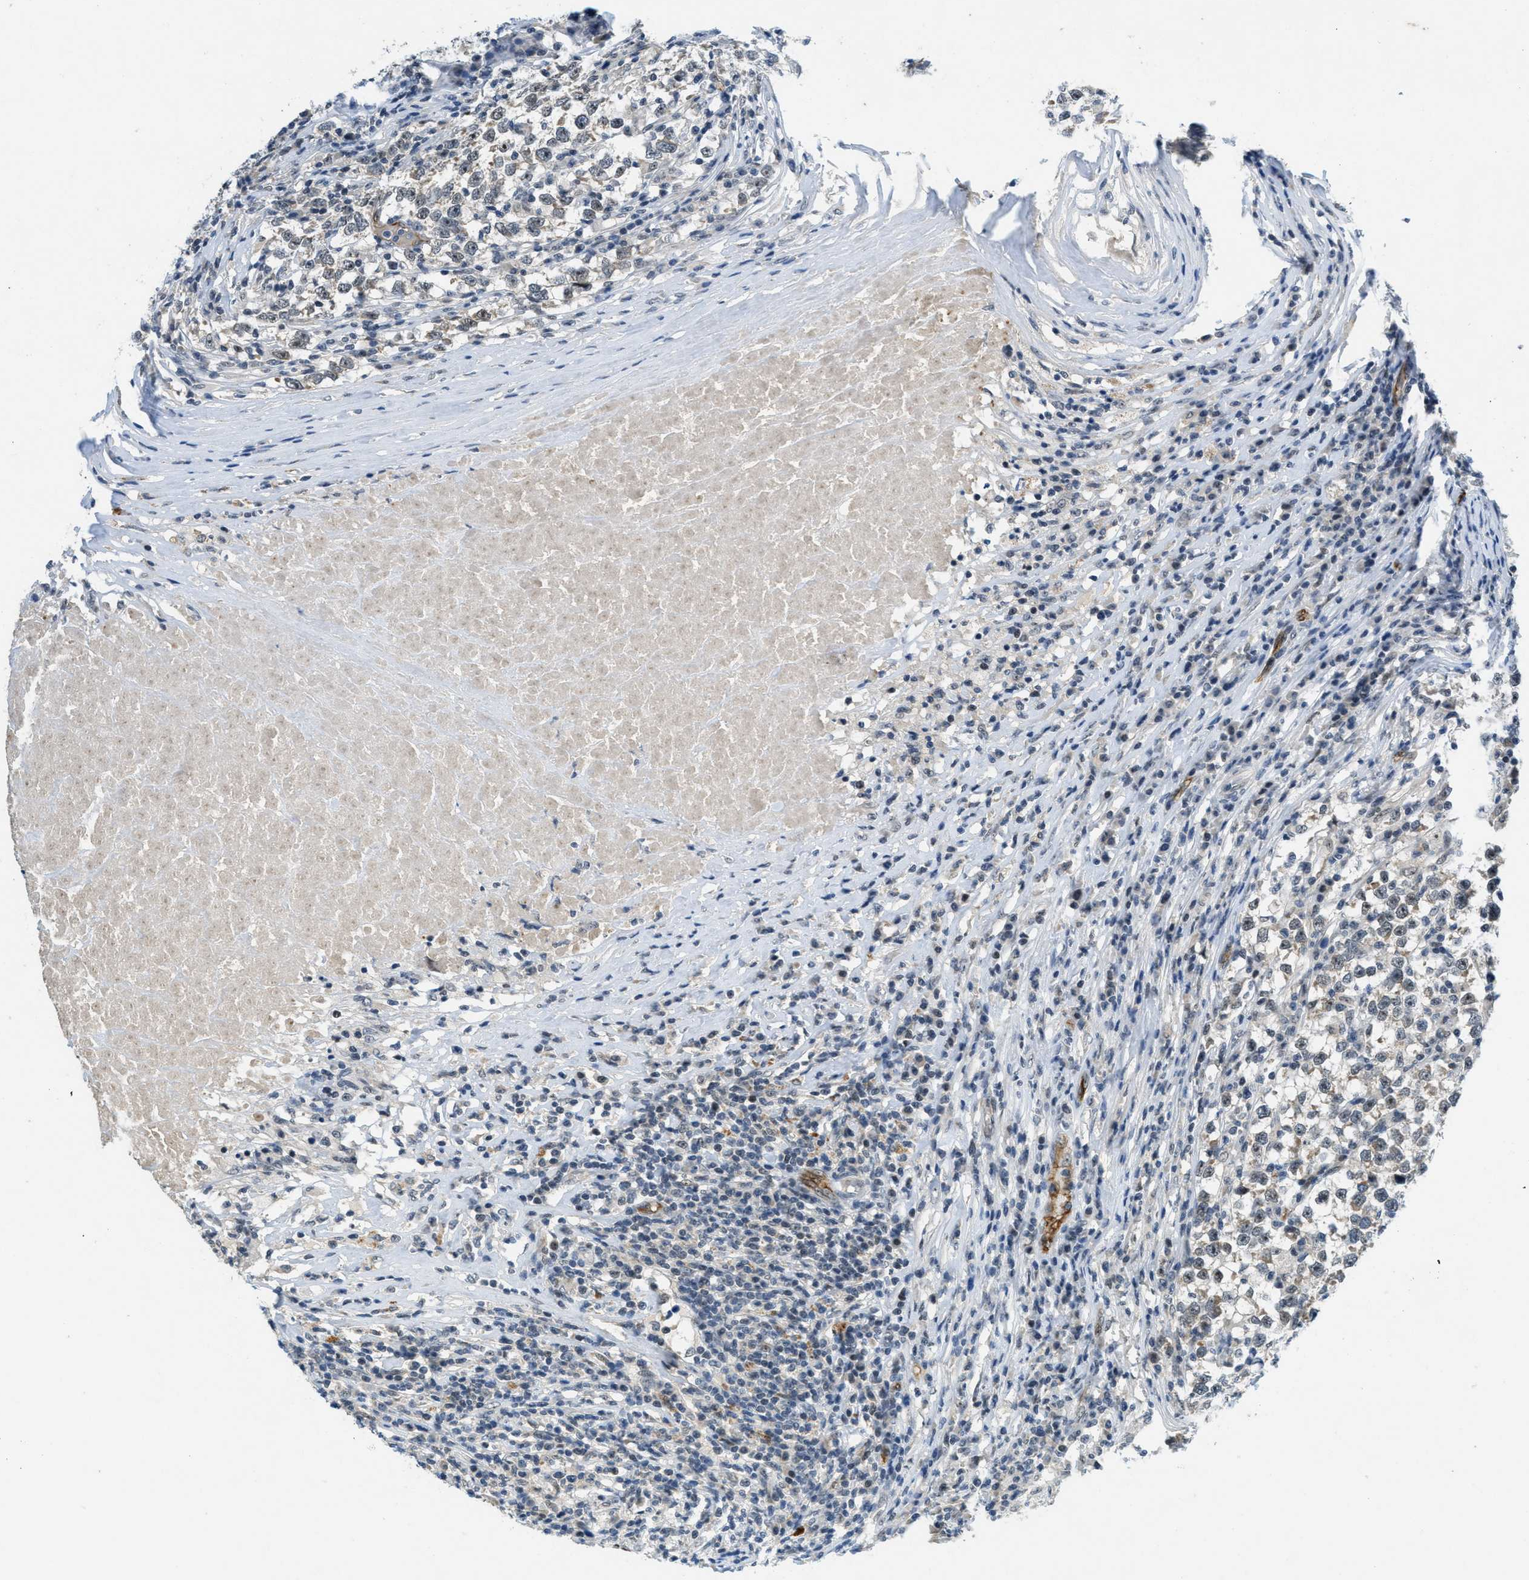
{"staining": {"intensity": "negative", "quantity": "none", "location": "none"}, "tissue": "testis cancer", "cell_type": "Tumor cells", "image_type": "cancer", "snomed": [{"axis": "morphology", "description": "Normal tissue, NOS"}, {"axis": "morphology", "description": "Seminoma, NOS"}, {"axis": "topography", "description": "Testis"}], "caption": "An immunohistochemistry (IHC) histopathology image of testis cancer is shown. There is no staining in tumor cells of testis cancer. Brightfield microscopy of IHC stained with DAB (3,3'-diaminobenzidine) (brown) and hematoxylin (blue), captured at high magnification.", "gene": "SLCO2A1", "patient": {"sex": "male", "age": 43}}